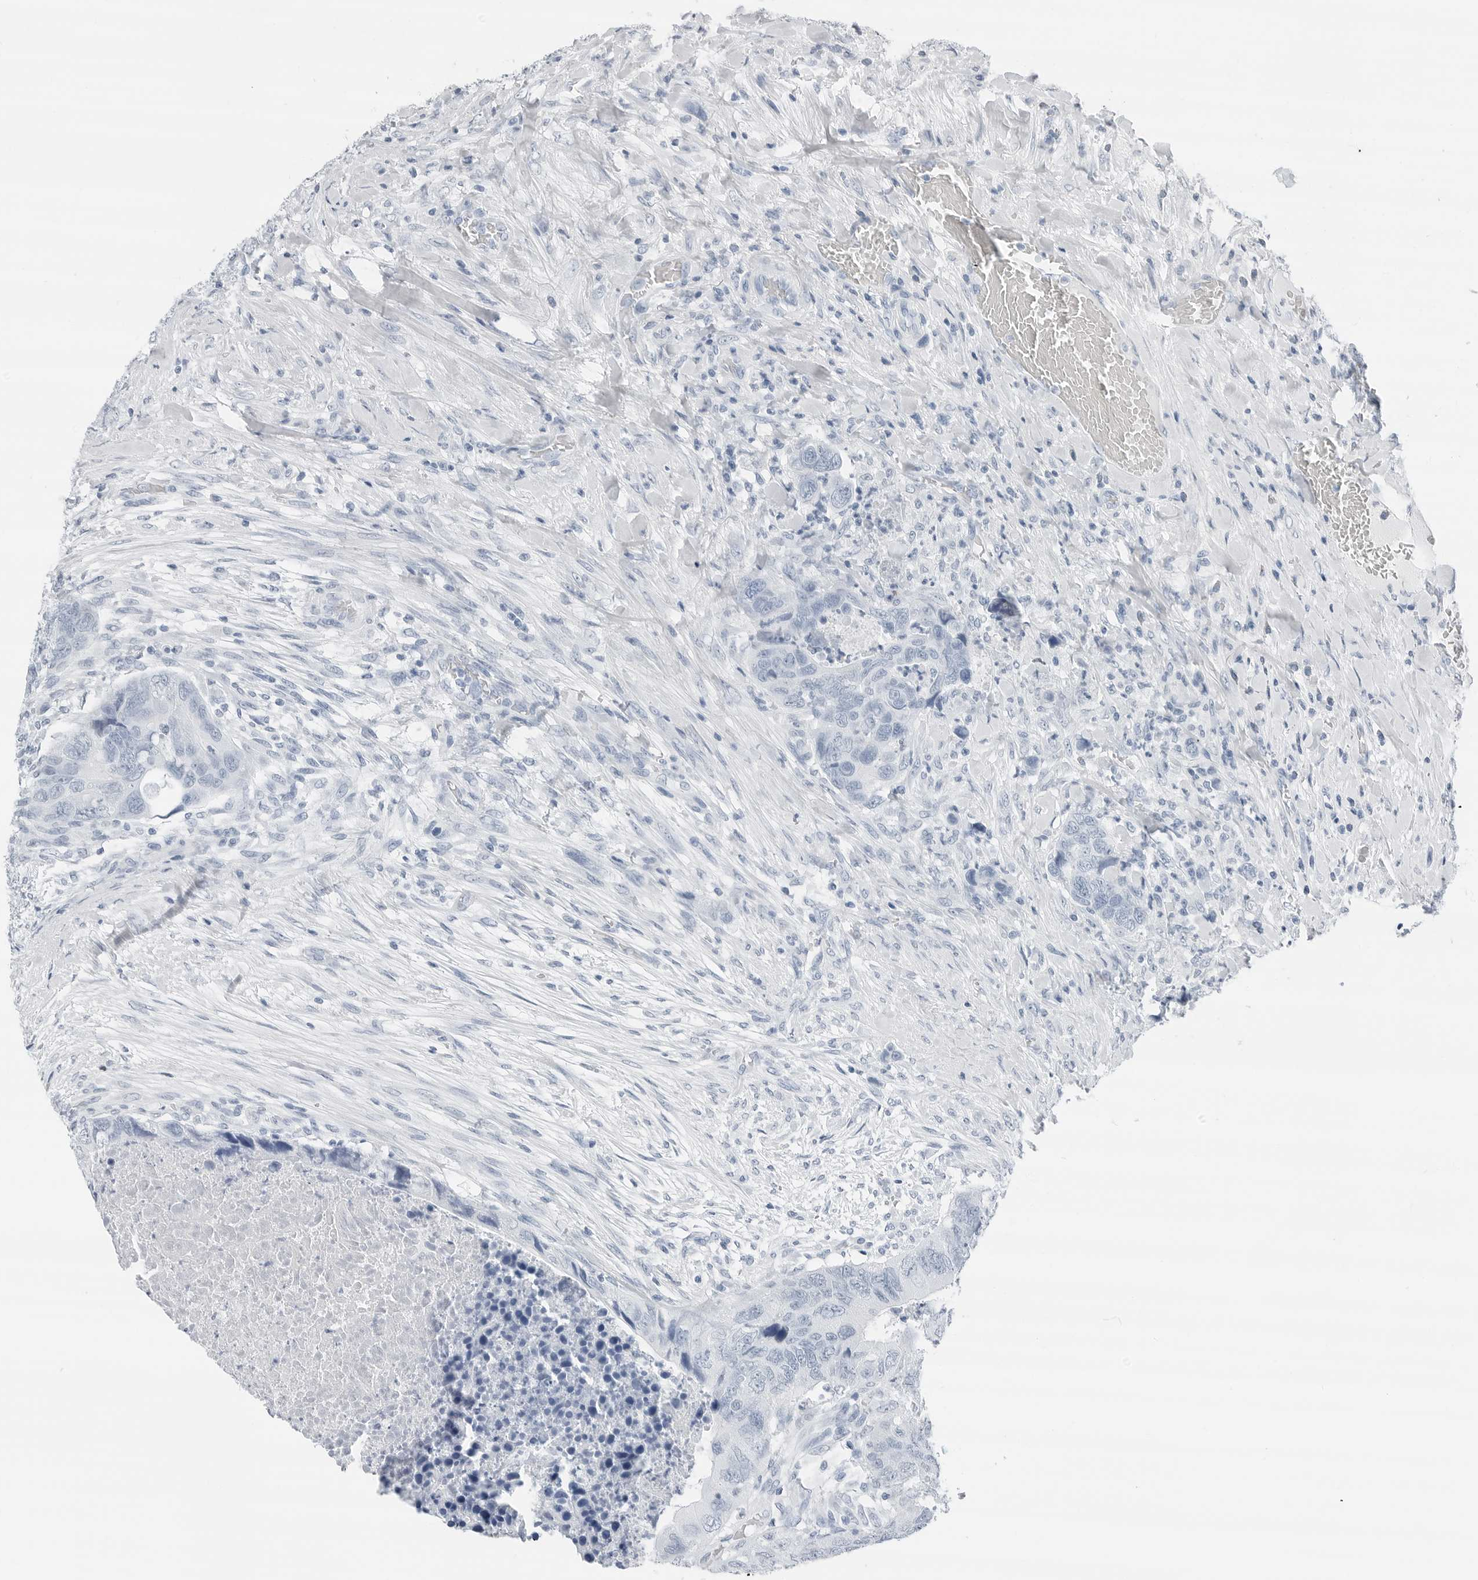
{"staining": {"intensity": "negative", "quantity": "none", "location": "none"}, "tissue": "colorectal cancer", "cell_type": "Tumor cells", "image_type": "cancer", "snomed": [{"axis": "morphology", "description": "Adenocarcinoma, NOS"}, {"axis": "topography", "description": "Rectum"}], "caption": "The micrograph demonstrates no staining of tumor cells in colorectal cancer (adenocarcinoma).", "gene": "SLPI", "patient": {"sex": "male", "age": 63}}